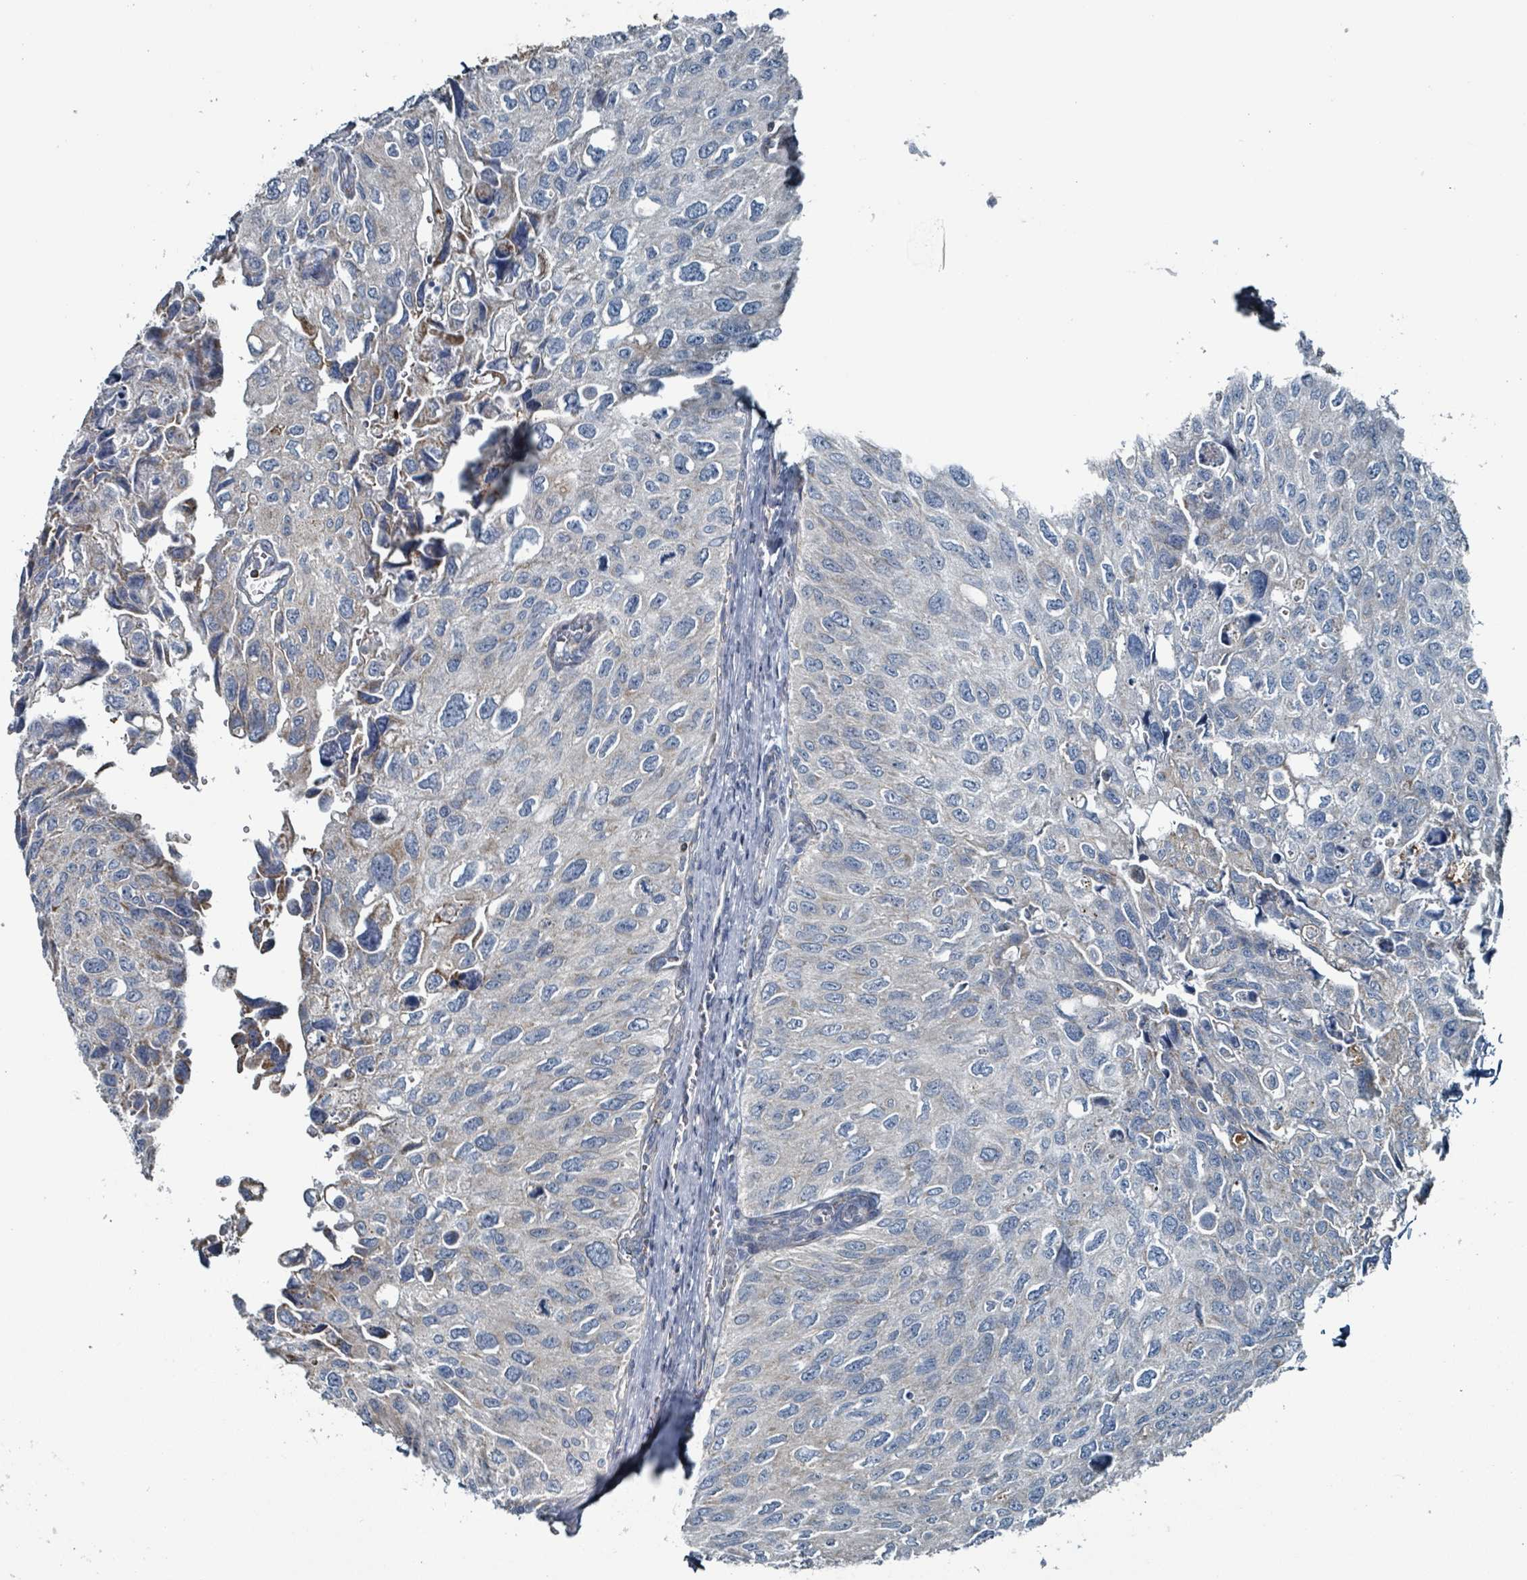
{"staining": {"intensity": "negative", "quantity": "none", "location": "none"}, "tissue": "urothelial cancer", "cell_type": "Tumor cells", "image_type": "cancer", "snomed": [{"axis": "morphology", "description": "Urothelial carcinoma, NOS"}, {"axis": "topography", "description": "Urinary bladder"}], "caption": "IHC micrograph of neoplastic tissue: urothelial cancer stained with DAB (3,3'-diaminobenzidine) demonstrates no significant protein expression in tumor cells.", "gene": "ABHD18", "patient": {"sex": "male", "age": 80}}